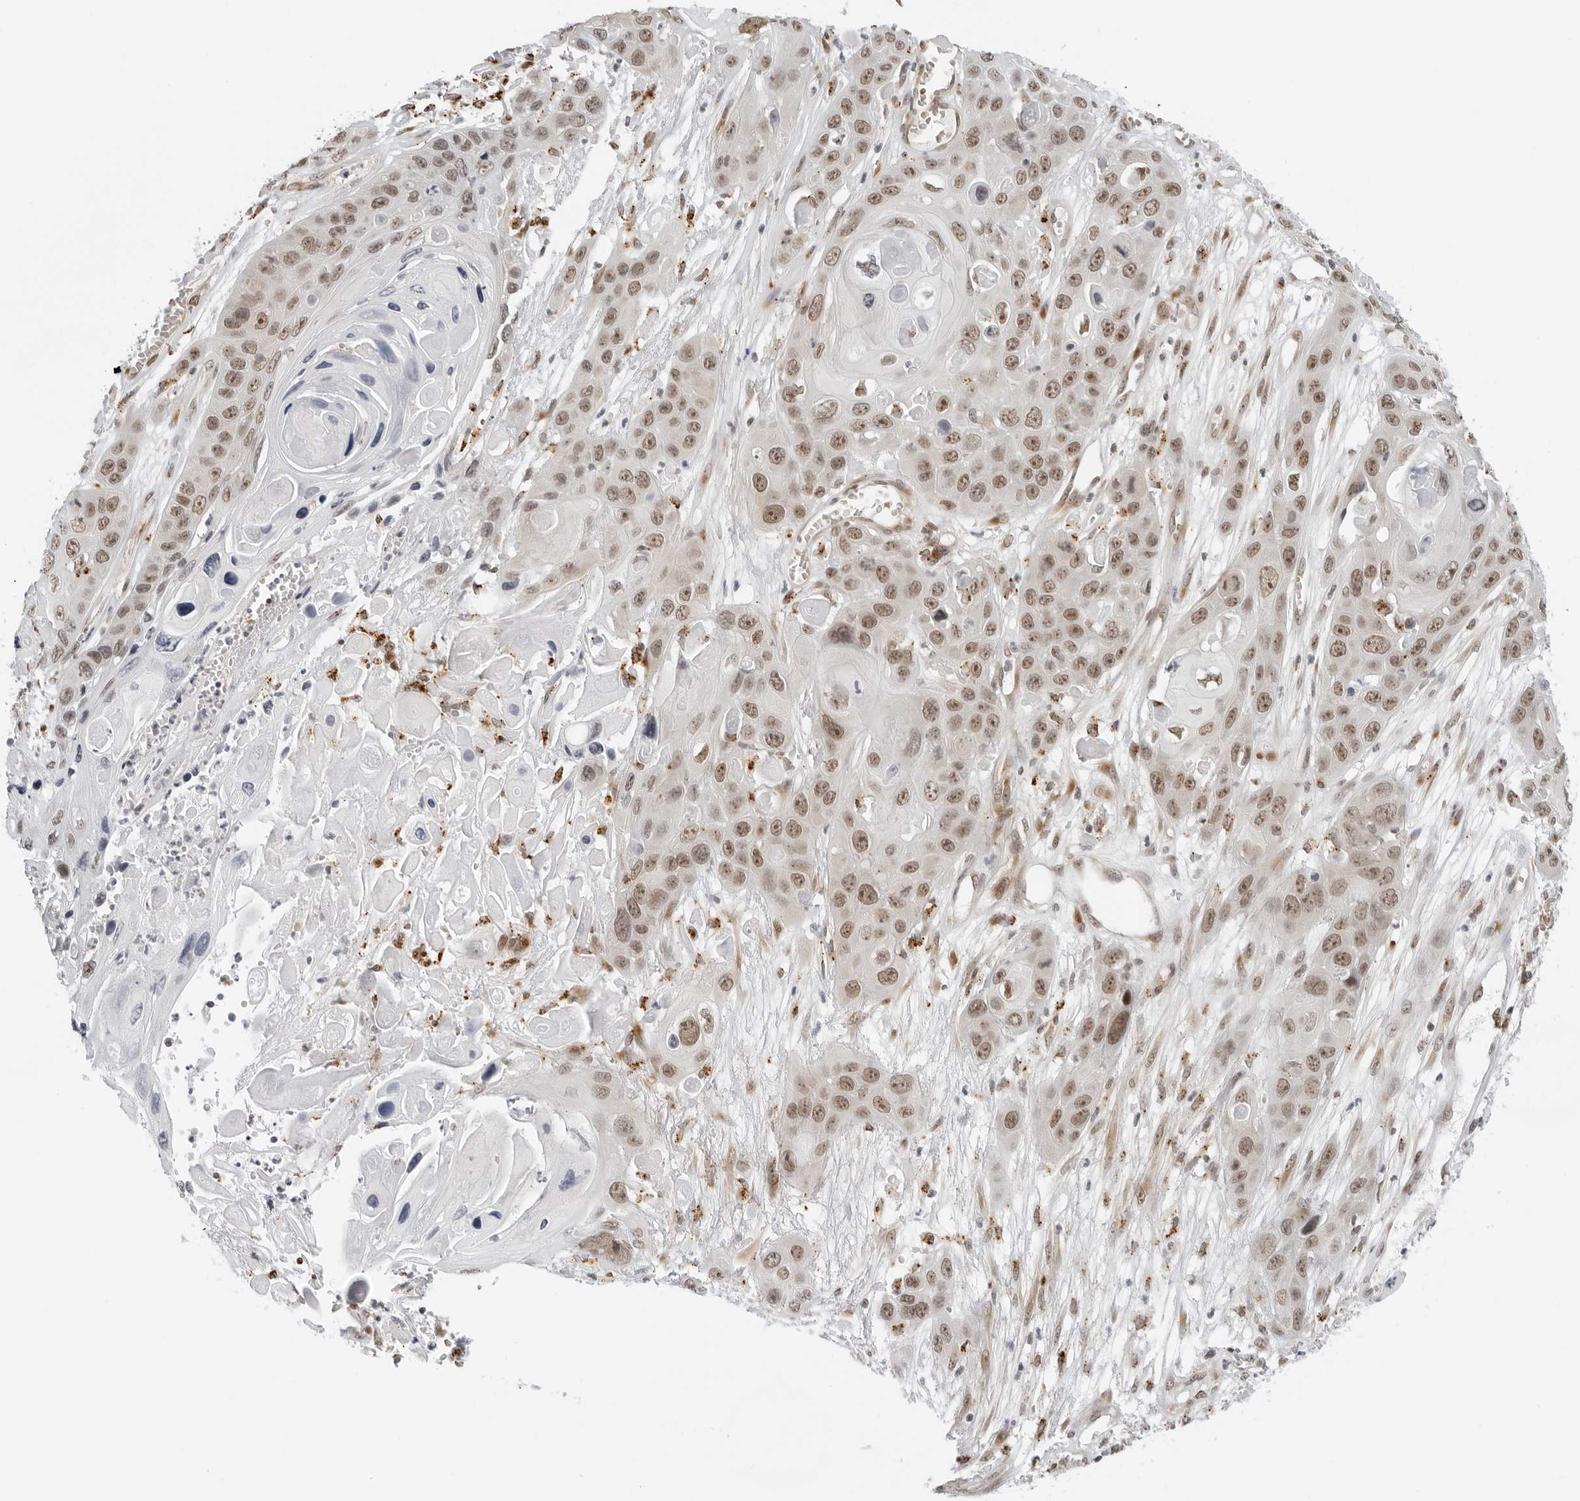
{"staining": {"intensity": "moderate", "quantity": ">75%", "location": "nuclear"}, "tissue": "skin cancer", "cell_type": "Tumor cells", "image_type": "cancer", "snomed": [{"axis": "morphology", "description": "Squamous cell carcinoma, NOS"}, {"axis": "topography", "description": "Skin"}], "caption": "Immunohistochemistry micrograph of human squamous cell carcinoma (skin) stained for a protein (brown), which shows medium levels of moderate nuclear staining in about >75% of tumor cells.", "gene": "TOX4", "patient": {"sex": "male", "age": 55}}